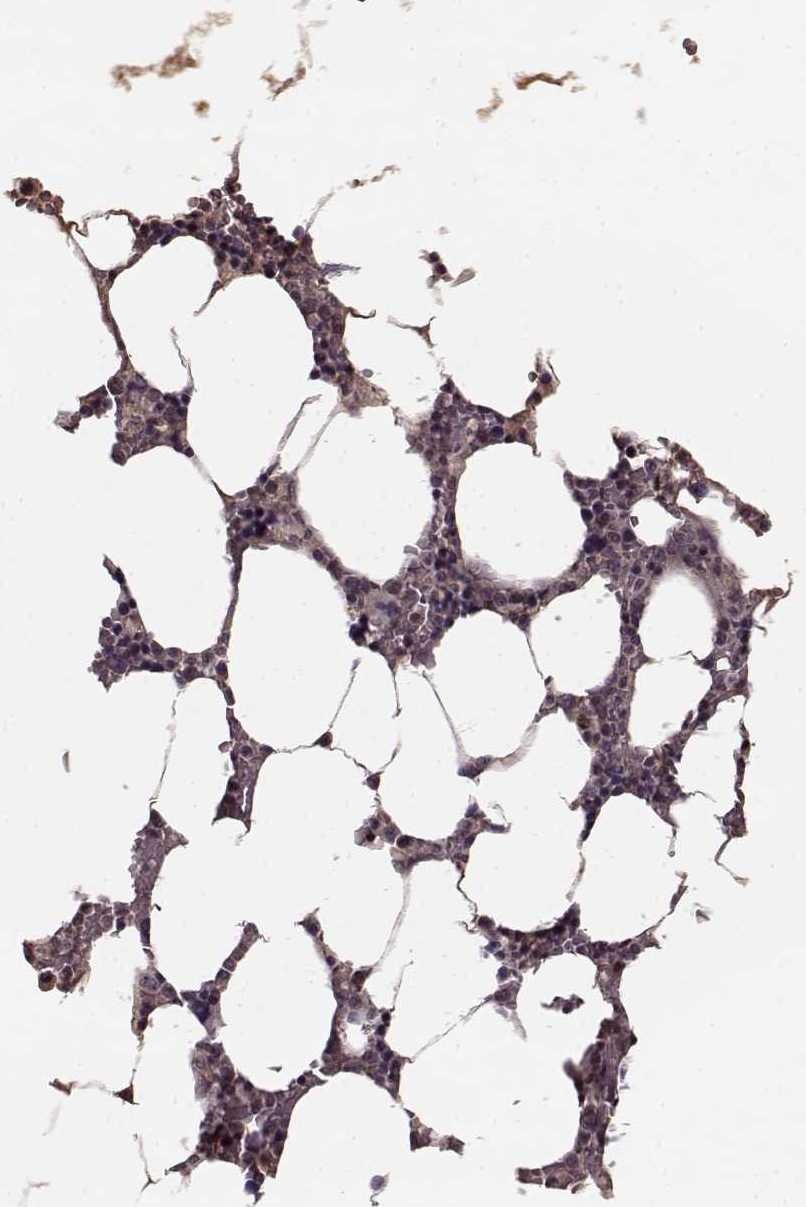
{"staining": {"intensity": "weak", "quantity": "<25%", "location": "cytoplasmic/membranous"}, "tissue": "bone marrow", "cell_type": "Hematopoietic cells", "image_type": "normal", "snomed": [{"axis": "morphology", "description": "Normal tissue, NOS"}, {"axis": "topography", "description": "Bone marrow"}], "caption": "IHC image of unremarkable bone marrow: human bone marrow stained with DAB displays no significant protein staining in hematopoietic cells.", "gene": "NRL", "patient": {"sex": "female", "age": 52}}